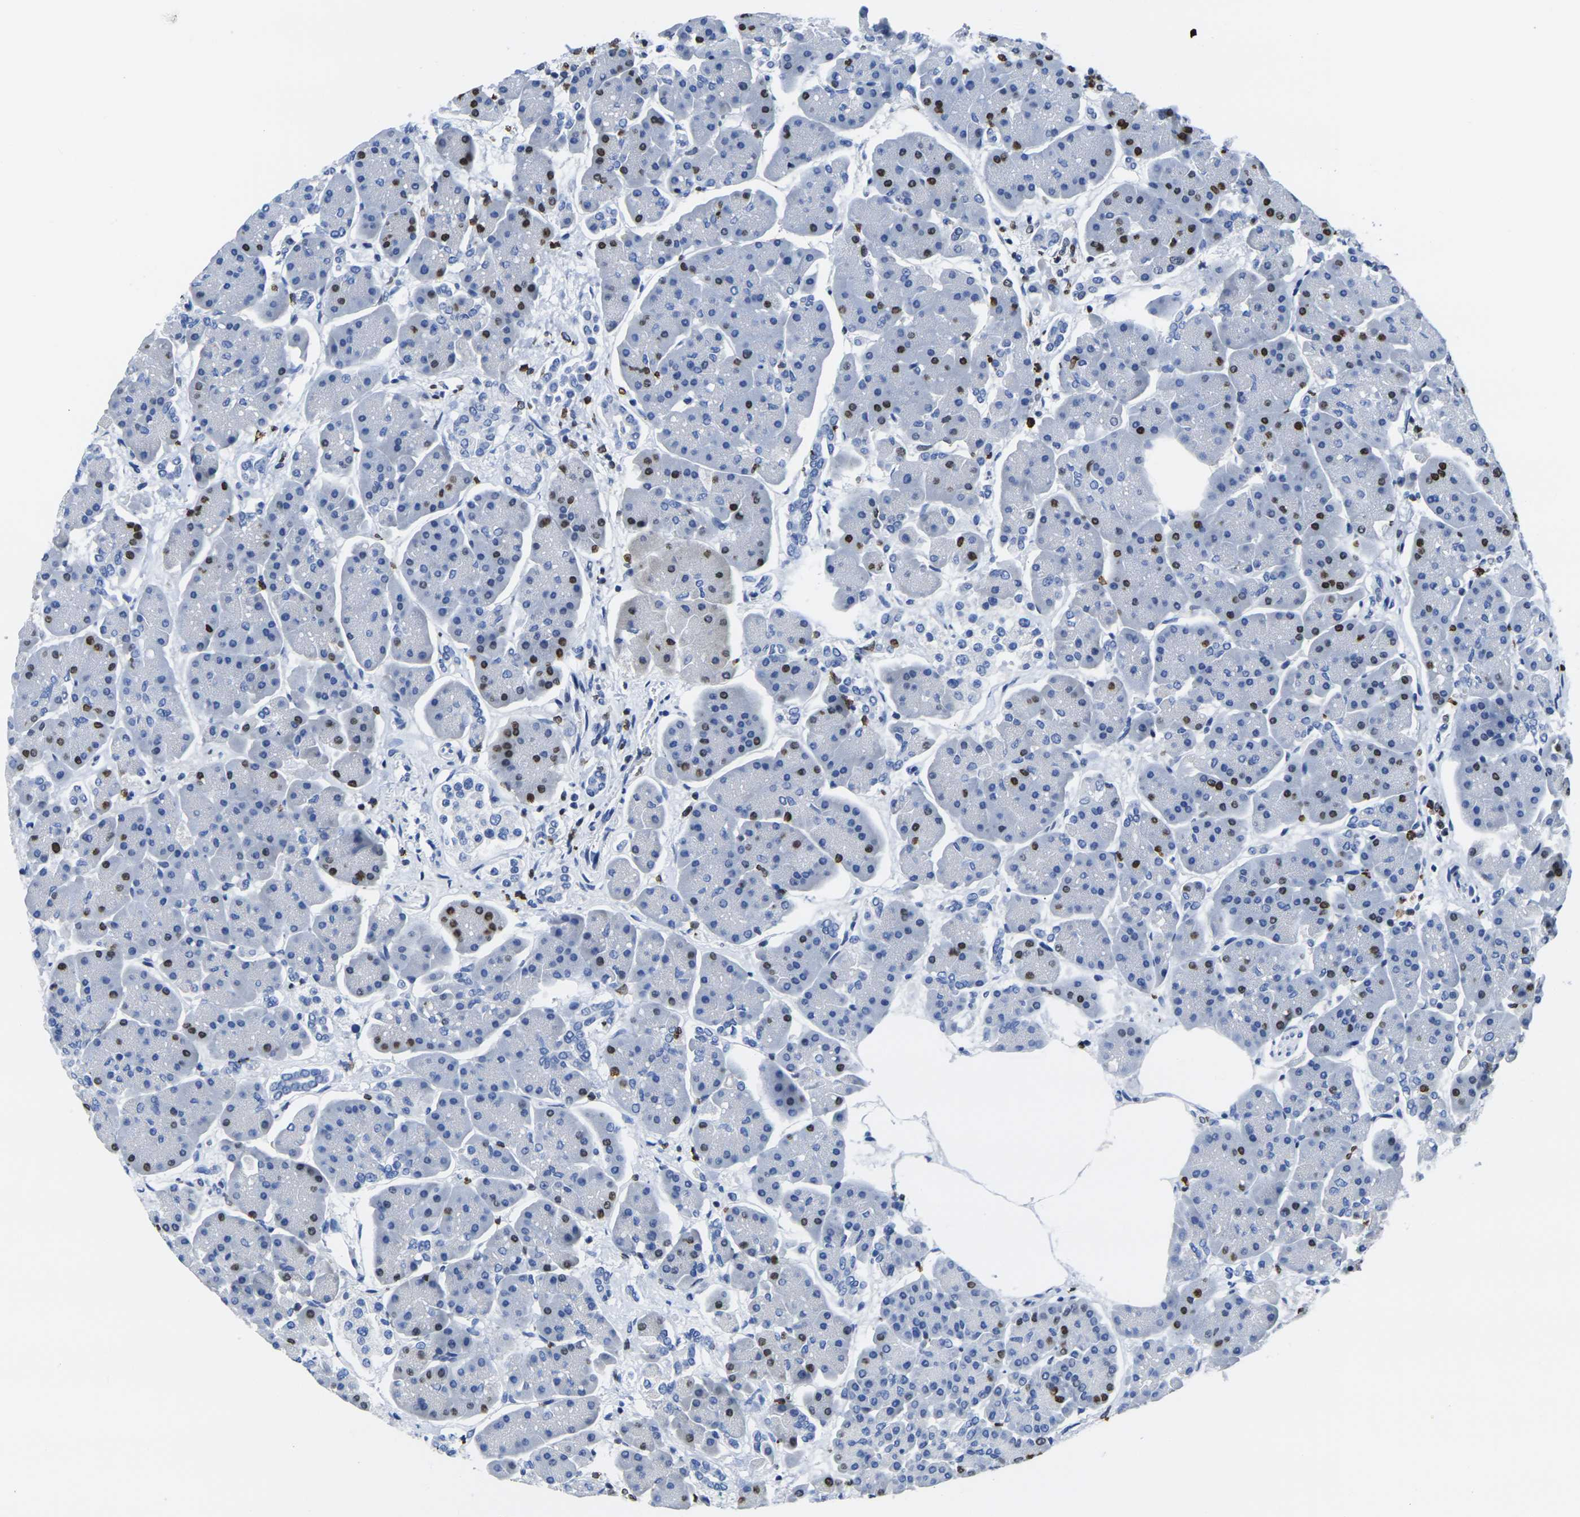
{"staining": {"intensity": "strong", "quantity": "<25%", "location": "nuclear"}, "tissue": "pancreas", "cell_type": "Exocrine glandular cells", "image_type": "normal", "snomed": [{"axis": "morphology", "description": "Normal tissue, NOS"}, {"axis": "topography", "description": "Pancreas"}], "caption": "Protein expression by immunohistochemistry (IHC) shows strong nuclear positivity in about <25% of exocrine glandular cells in normal pancreas.", "gene": "DRAXIN", "patient": {"sex": "female", "age": 70}}